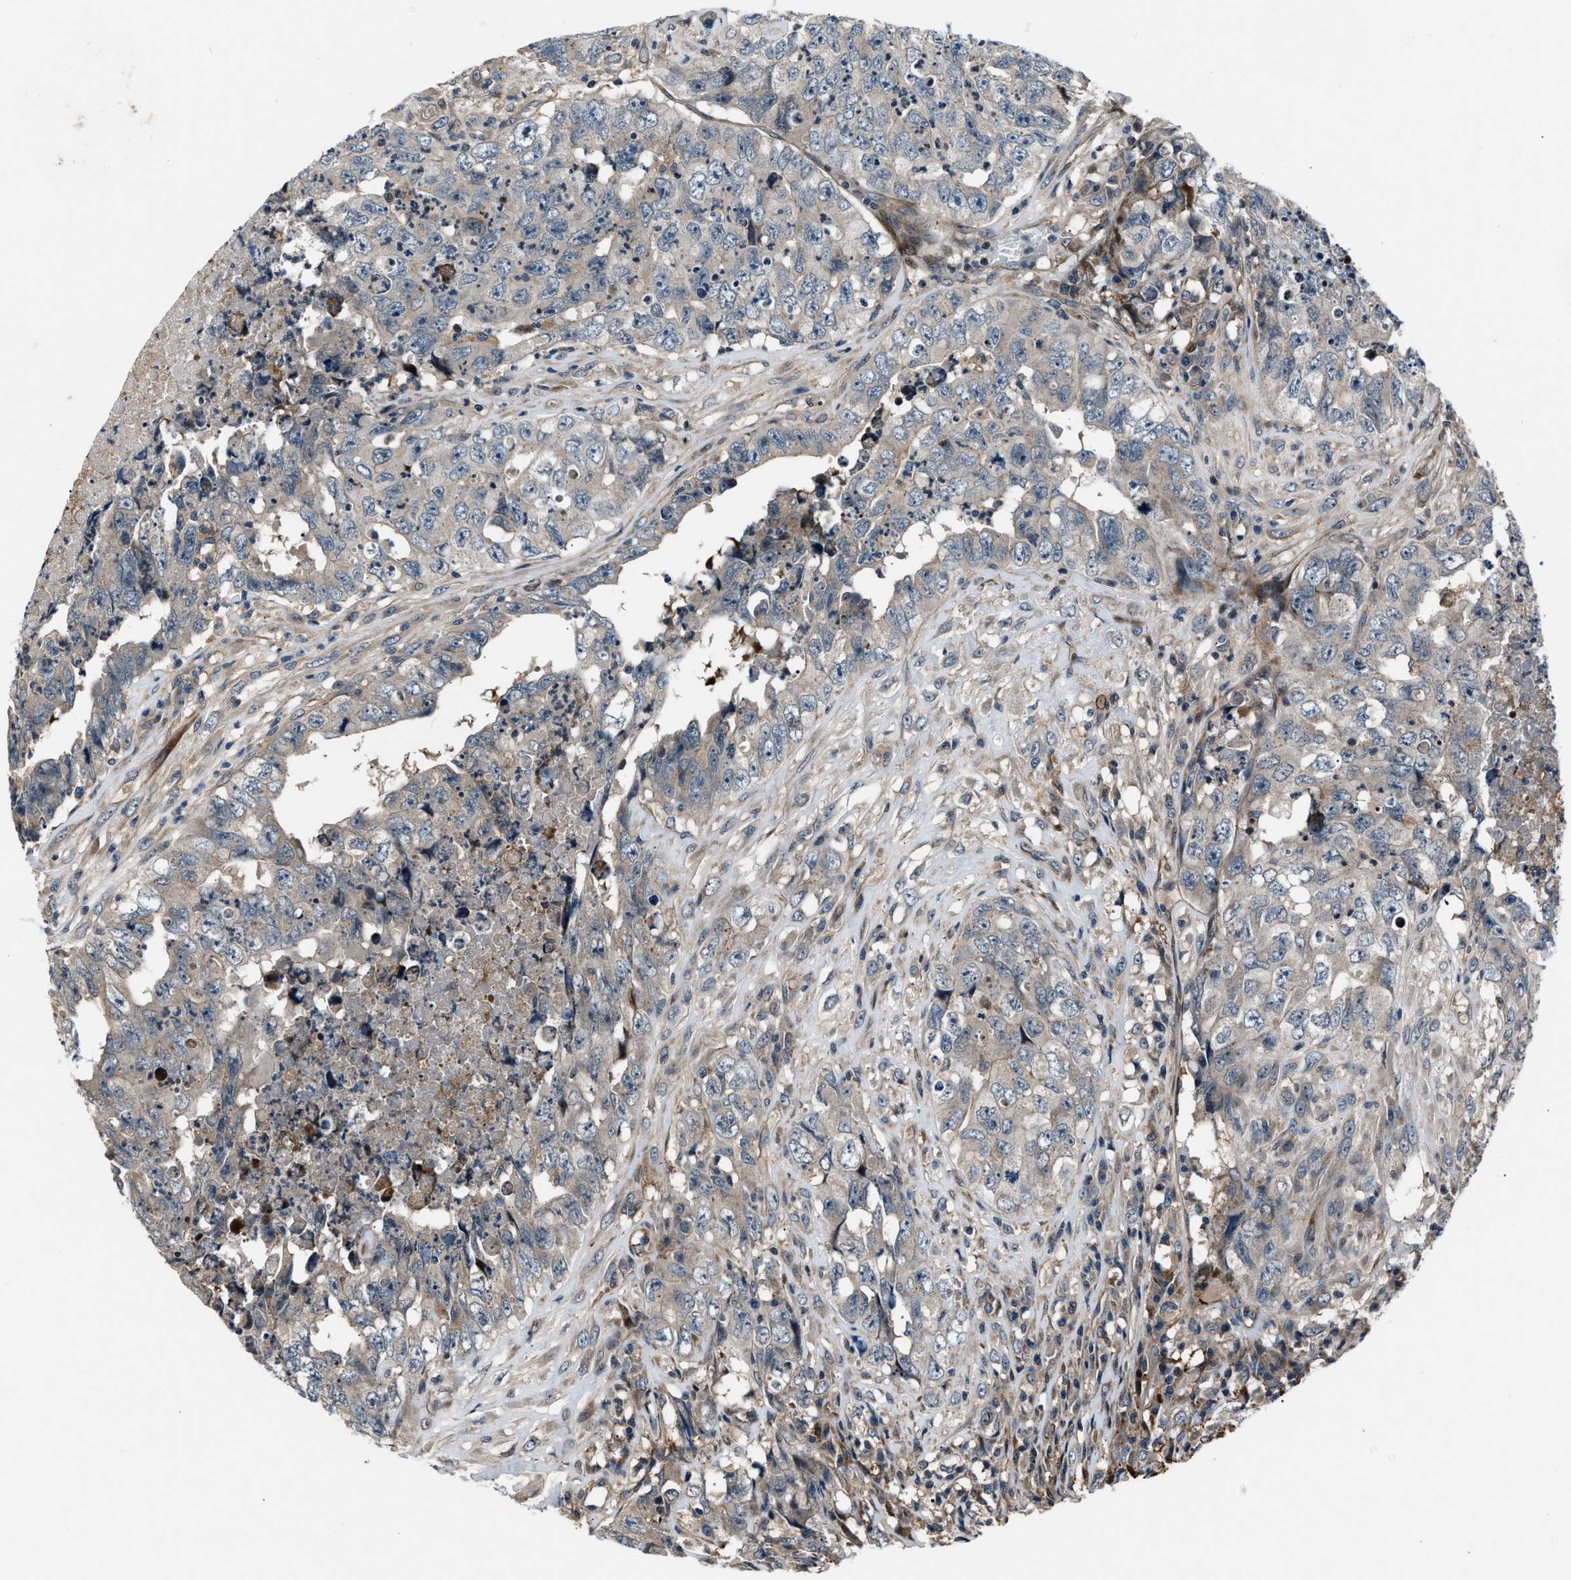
{"staining": {"intensity": "negative", "quantity": "none", "location": "none"}, "tissue": "testis cancer", "cell_type": "Tumor cells", "image_type": "cancer", "snomed": [{"axis": "morphology", "description": "Carcinoma, Embryonal, NOS"}, {"axis": "topography", "description": "Testis"}], "caption": "Testis cancer was stained to show a protein in brown. There is no significant positivity in tumor cells.", "gene": "DYNC2I1", "patient": {"sex": "male", "age": 32}}